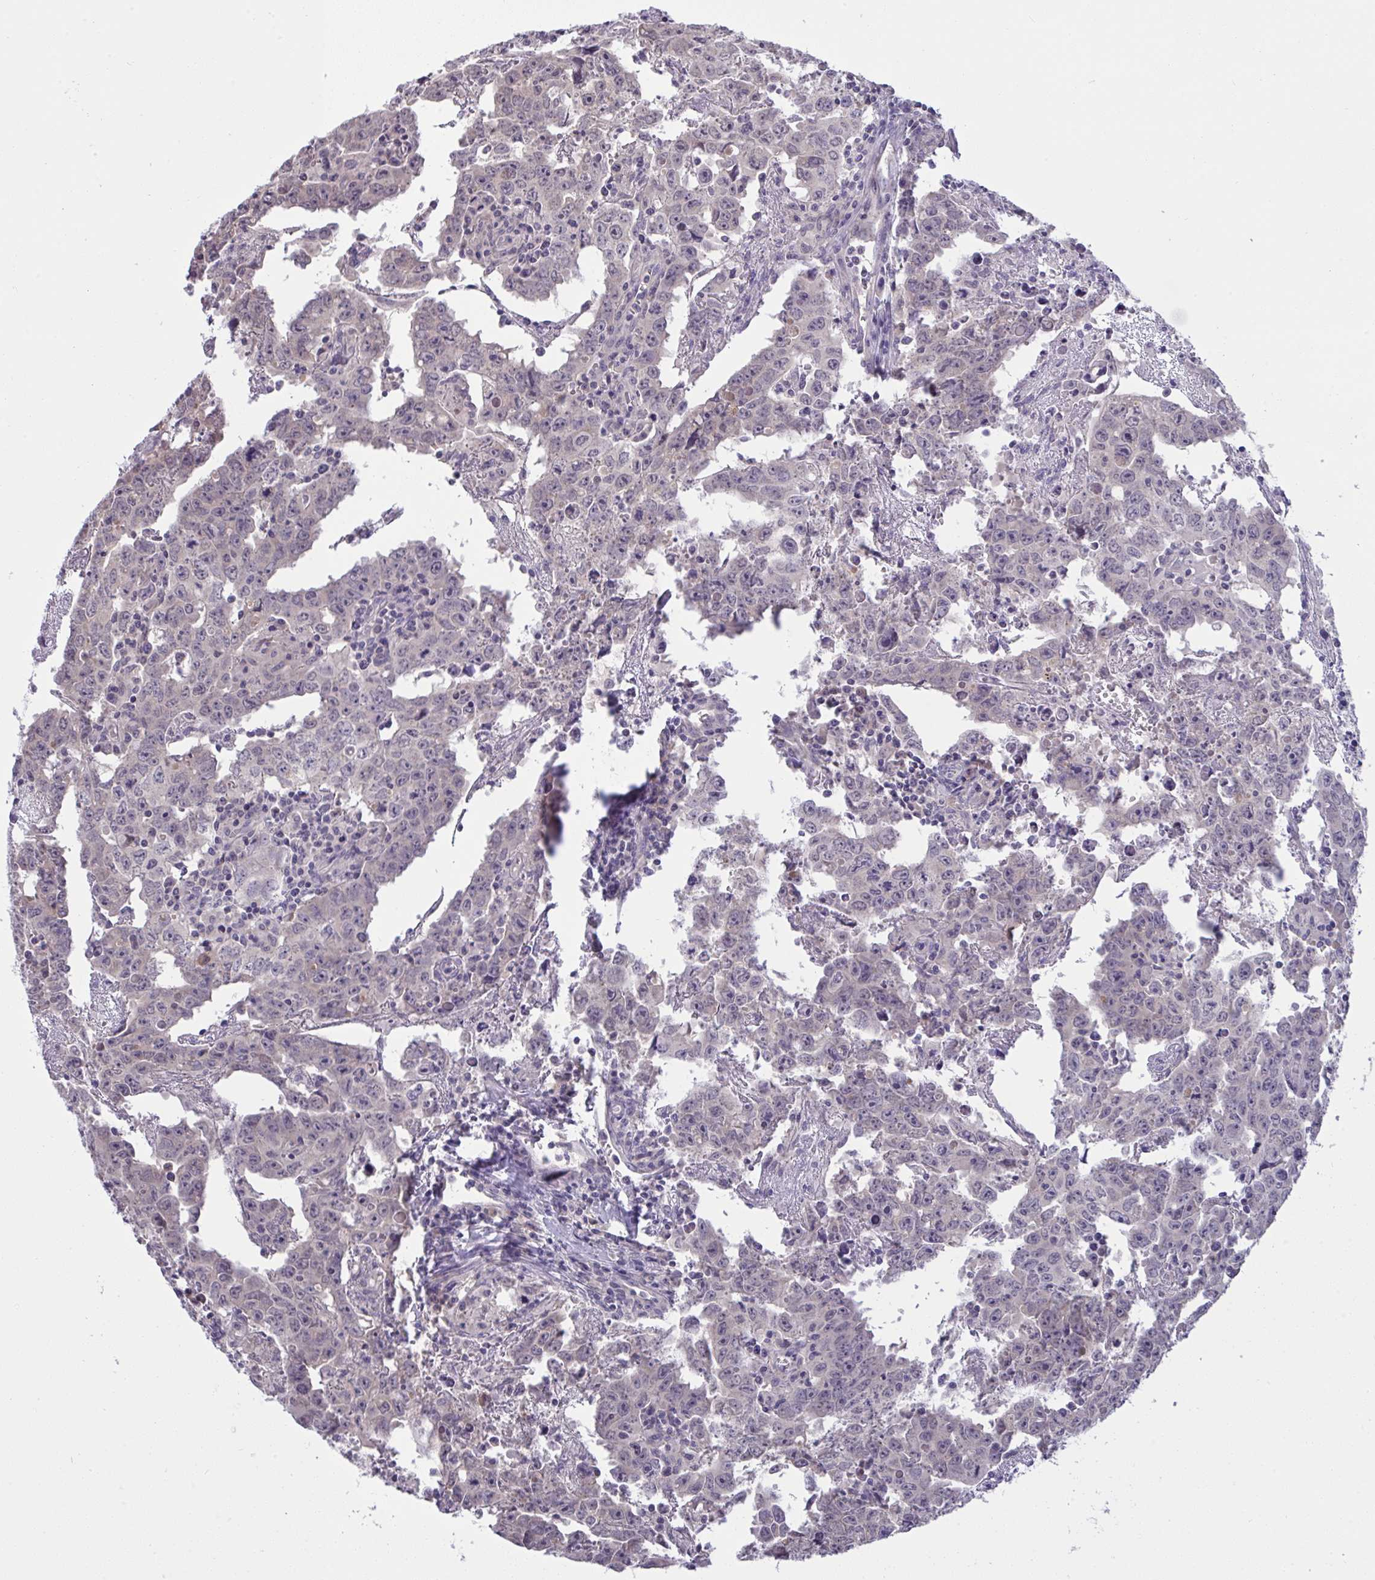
{"staining": {"intensity": "negative", "quantity": "none", "location": "none"}, "tissue": "testis cancer", "cell_type": "Tumor cells", "image_type": "cancer", "snomed": [{"axis": "morphology", "description": "Carcinoma, Embryonal, NOS"}, {"axis": "topography", "description": "Testis"}], "caption": "A photomicrograph of testis cancer (embryonal carcinoma) stained for a protein reveals no brown staining in tumor cells. (Brightfield microscopy of DAB immunohistochemistry at high magnification).", "gene": "TMEM41A", "patient": {"sex": "male", "age": 22}}